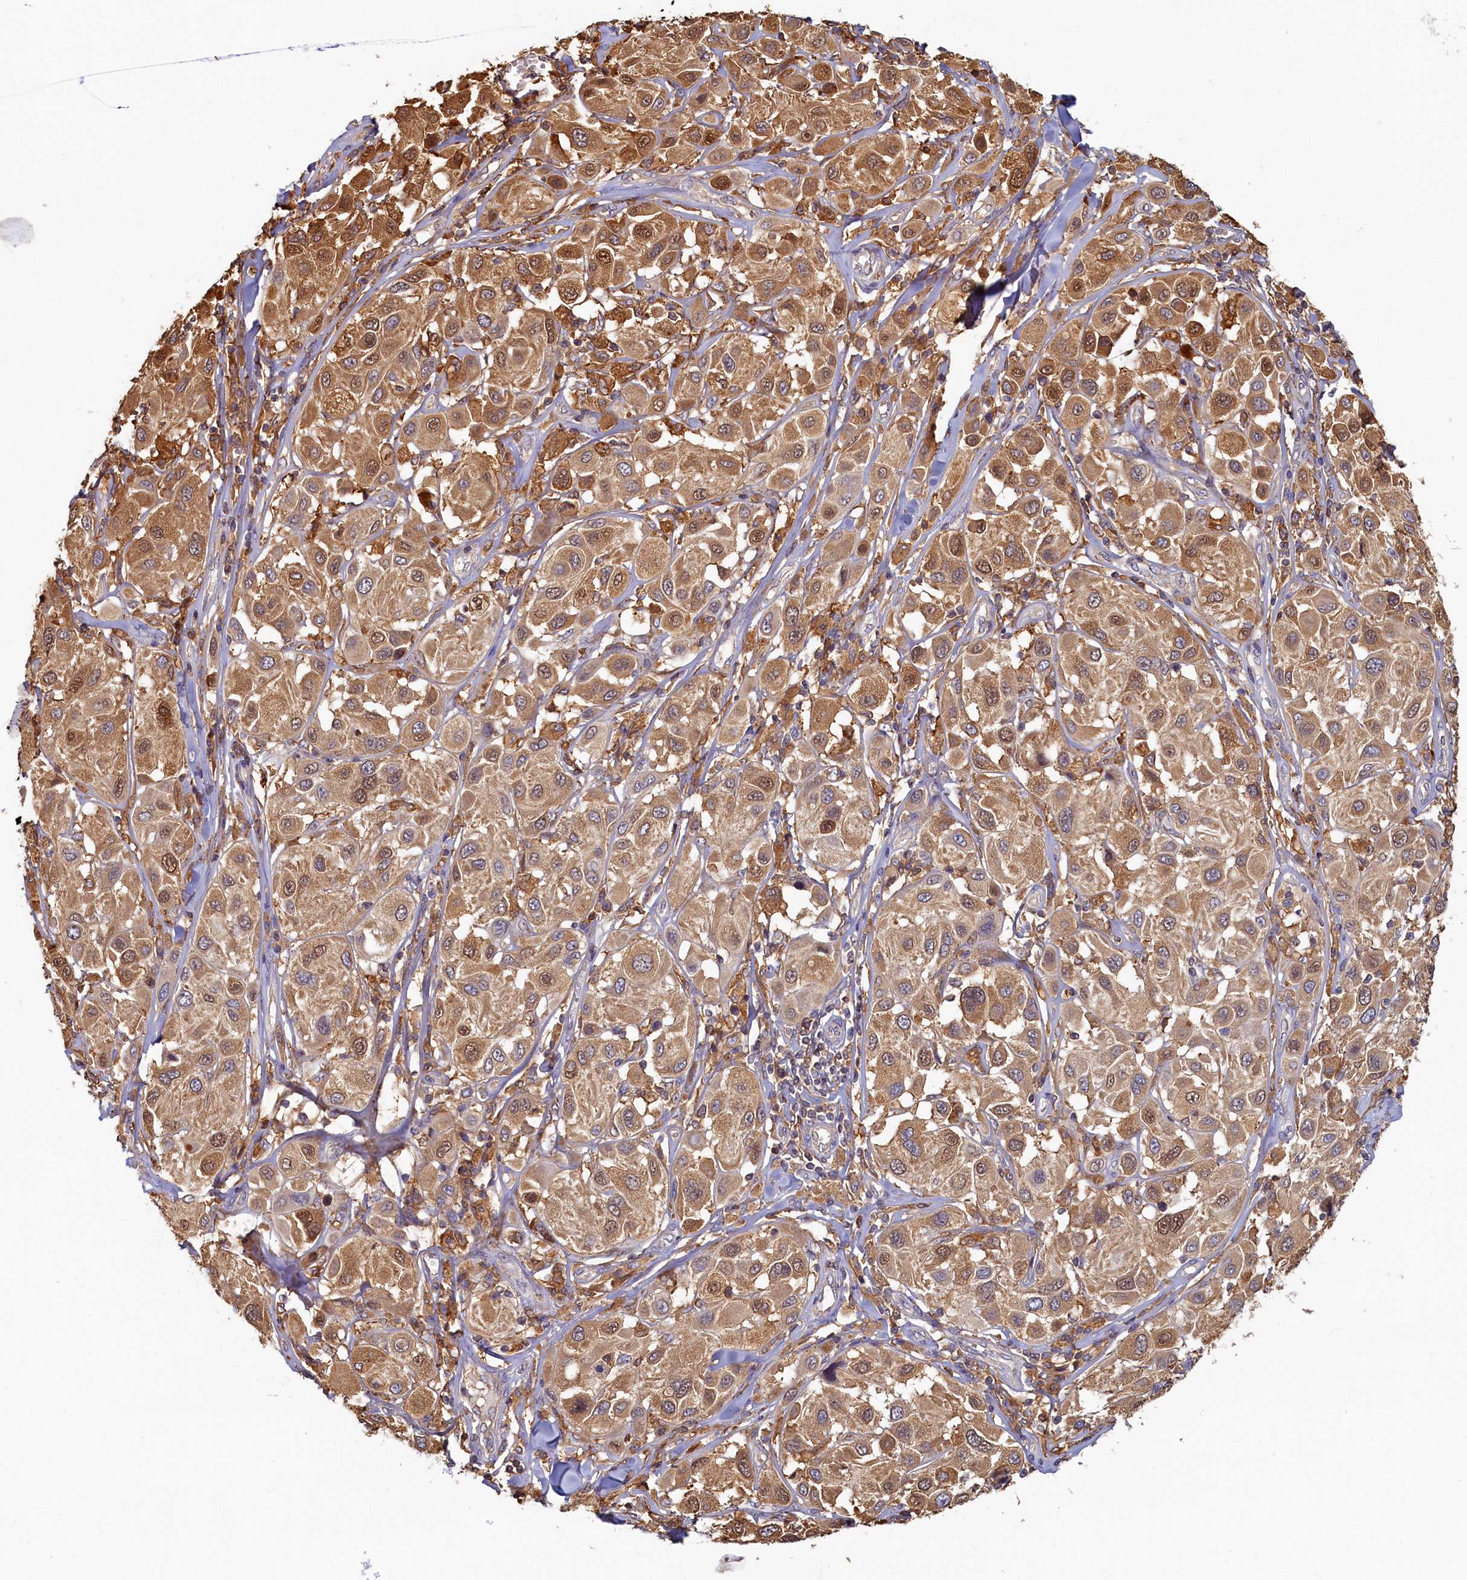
{"staining": {"intensity": "moderate", "quantity": ">75%", "location": "cytoplasmic/membranous"}, "tissue": "melanoma", "cell_type": "Tumor cells", "image_type": "cancer", "snomed": [{"axis": "morphology", "description": "Malignant melanoma, Metastatic site"}, {"axis": "topography", "description": "Skin"}], "caption": "There is medium levels of moderate cytoplasmic/membranous positivity in tumor cells of melanoma, as demonstrated by immunohistochemical staining (brown color).", "gene": "TIMM8B", "patient": {"sex": "male", "age": 41}}